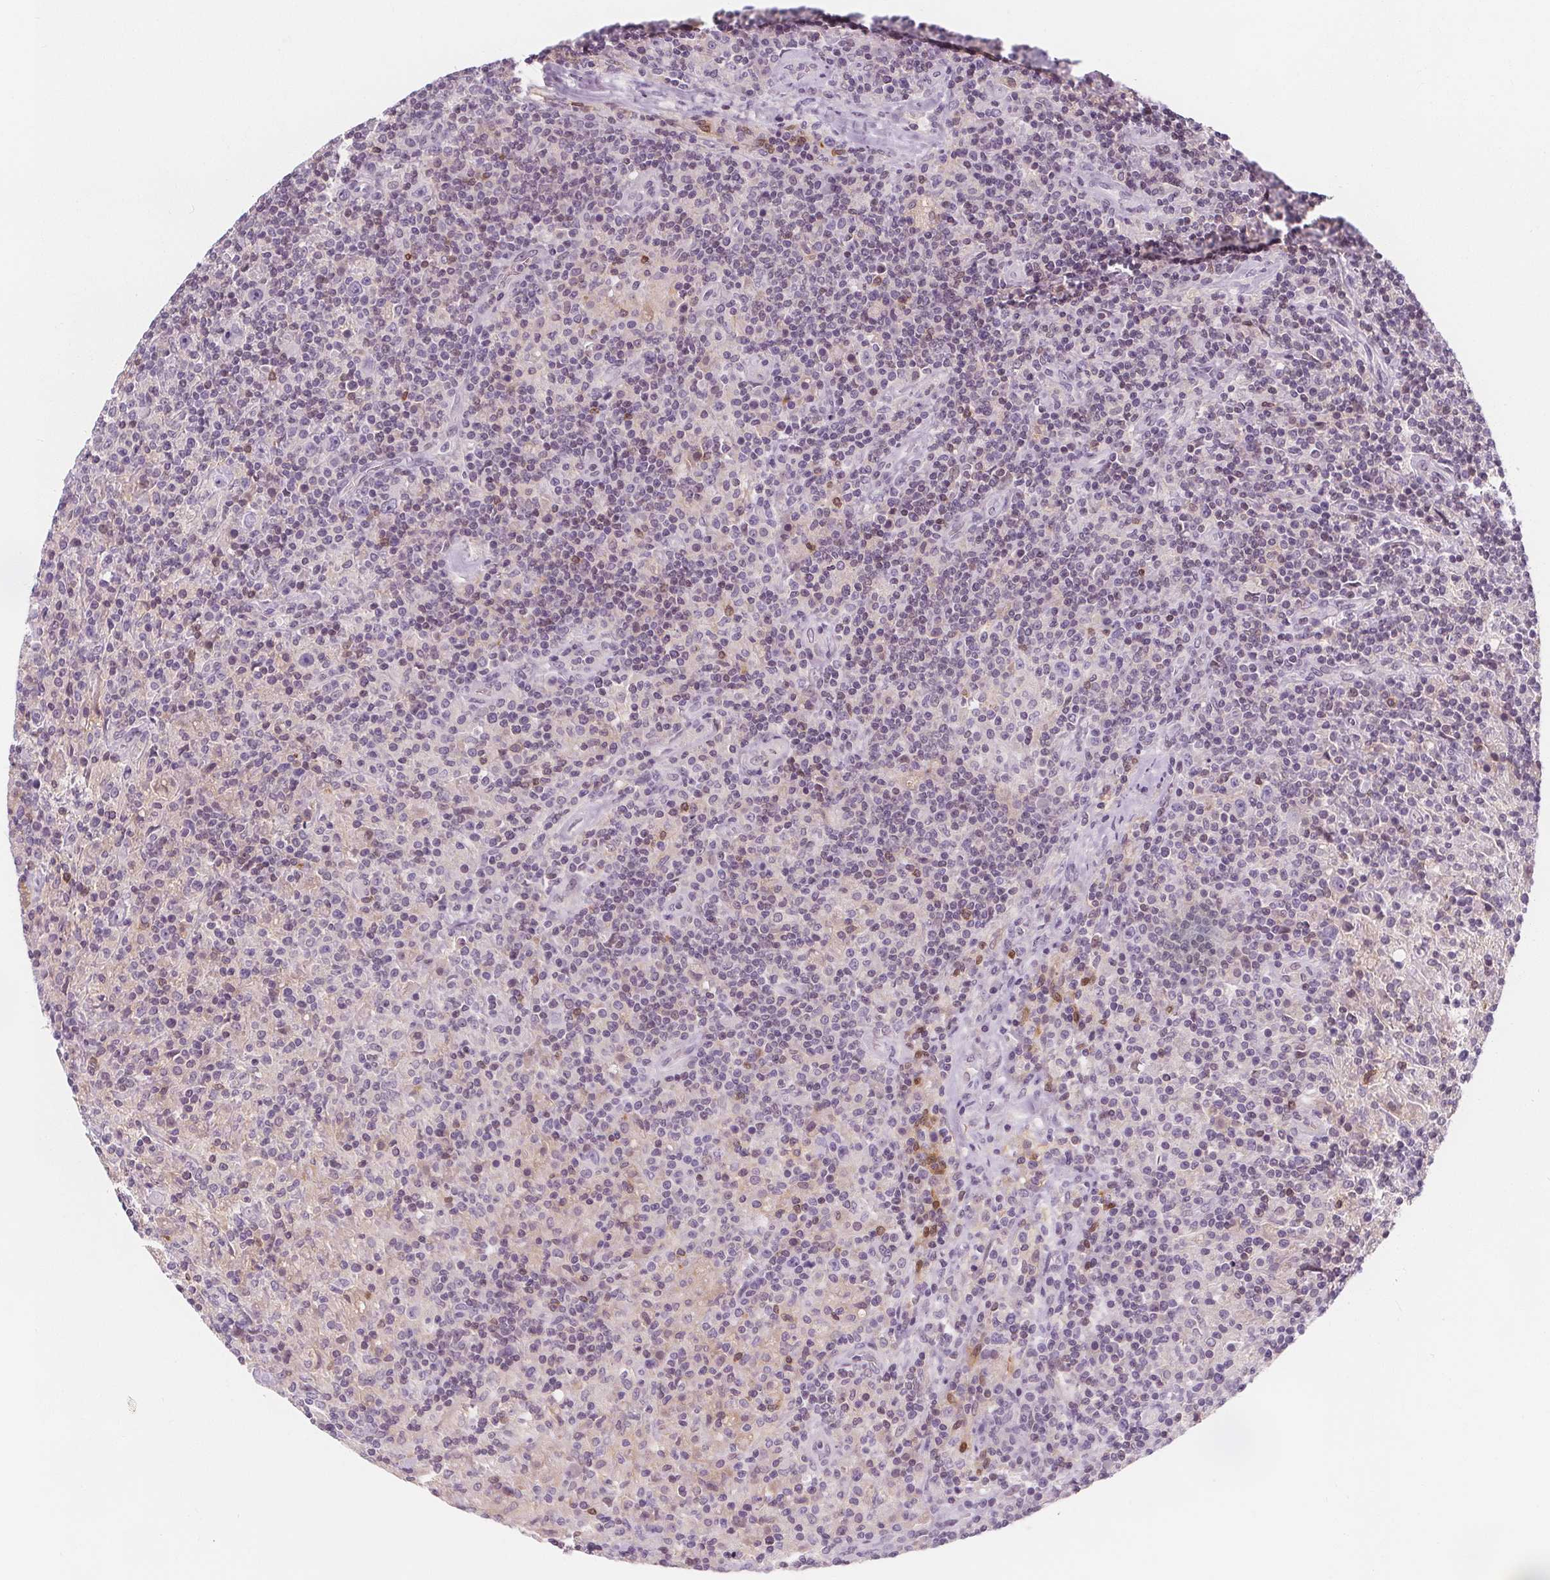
{"staining": {"intensity": "negative", "quantity": "none", "location": "none"}, "tissue": "lymphoma", "cell_type": "Tumor cells", "image_type": "cancer", "snomed": [{"axis": "morphology", "description": "Hodgkin's disease, NOS"}, {"axis": "topography", "description": "Lymph node"}], "caption": "Immunohistochemistry (IHC) histopathology image of Hodgkin's disease stained for a protein (brown), which shows no positivity in tumor cells.", "gene": "UGP2", "patient": {"sex": "male", "age": 70}}